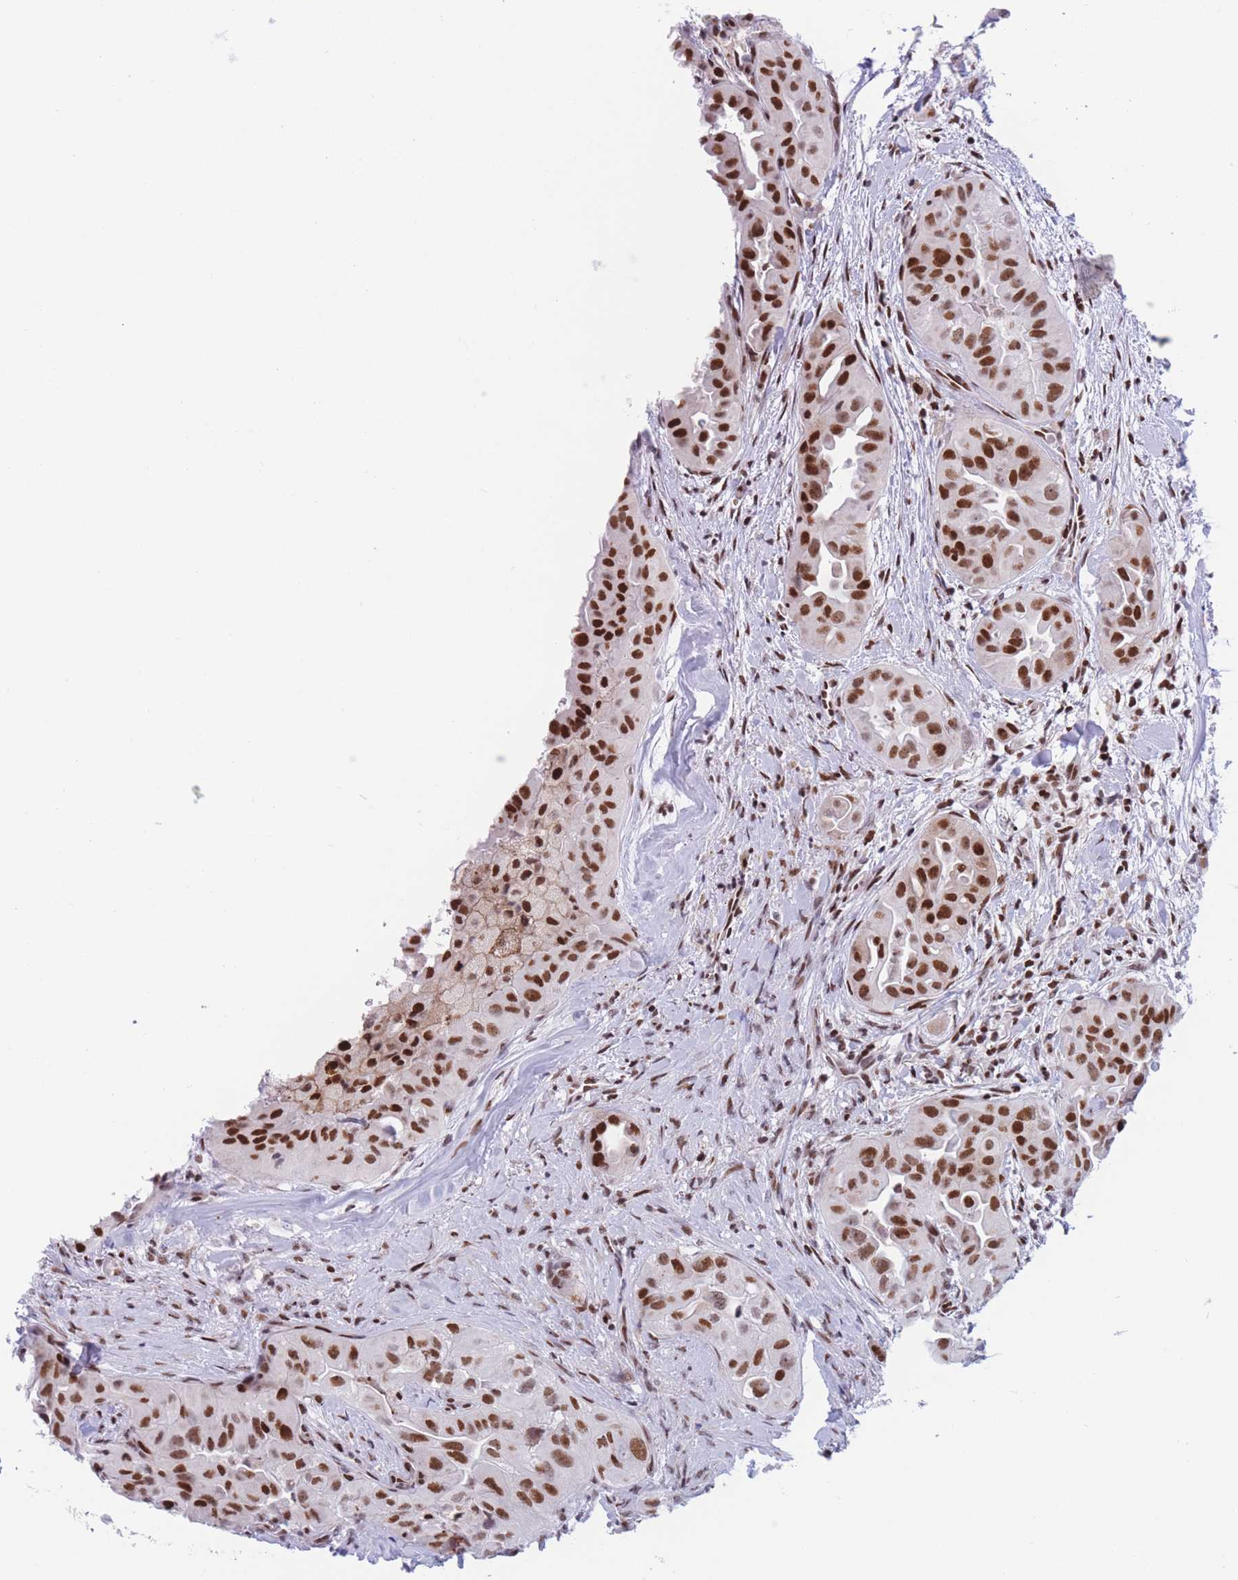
{"staining": {"intensity": "strong", "quantity": ">75%", "location": "nuclear"}, "tissue": "thyroid cancer", "cell_type": "Tumor cells", "image_type": "cancer", "snomed": [{"axis": "morphology", "description": "Normal tissue, NOS"}, {"axis": "morphology", "description": "Papillary adenocarcinoma, NOS"}, {"axis": "topography", "description": "Thyroid gland"}], "caption": "Tumor cells exhibit high levels of strong nuclear positivity in approximately >75% of cells in human thyroid cancer (papillary adenocarcinoma).", "gene": "DNAJC3", "patient": {"sex": "female", "age": 59}}